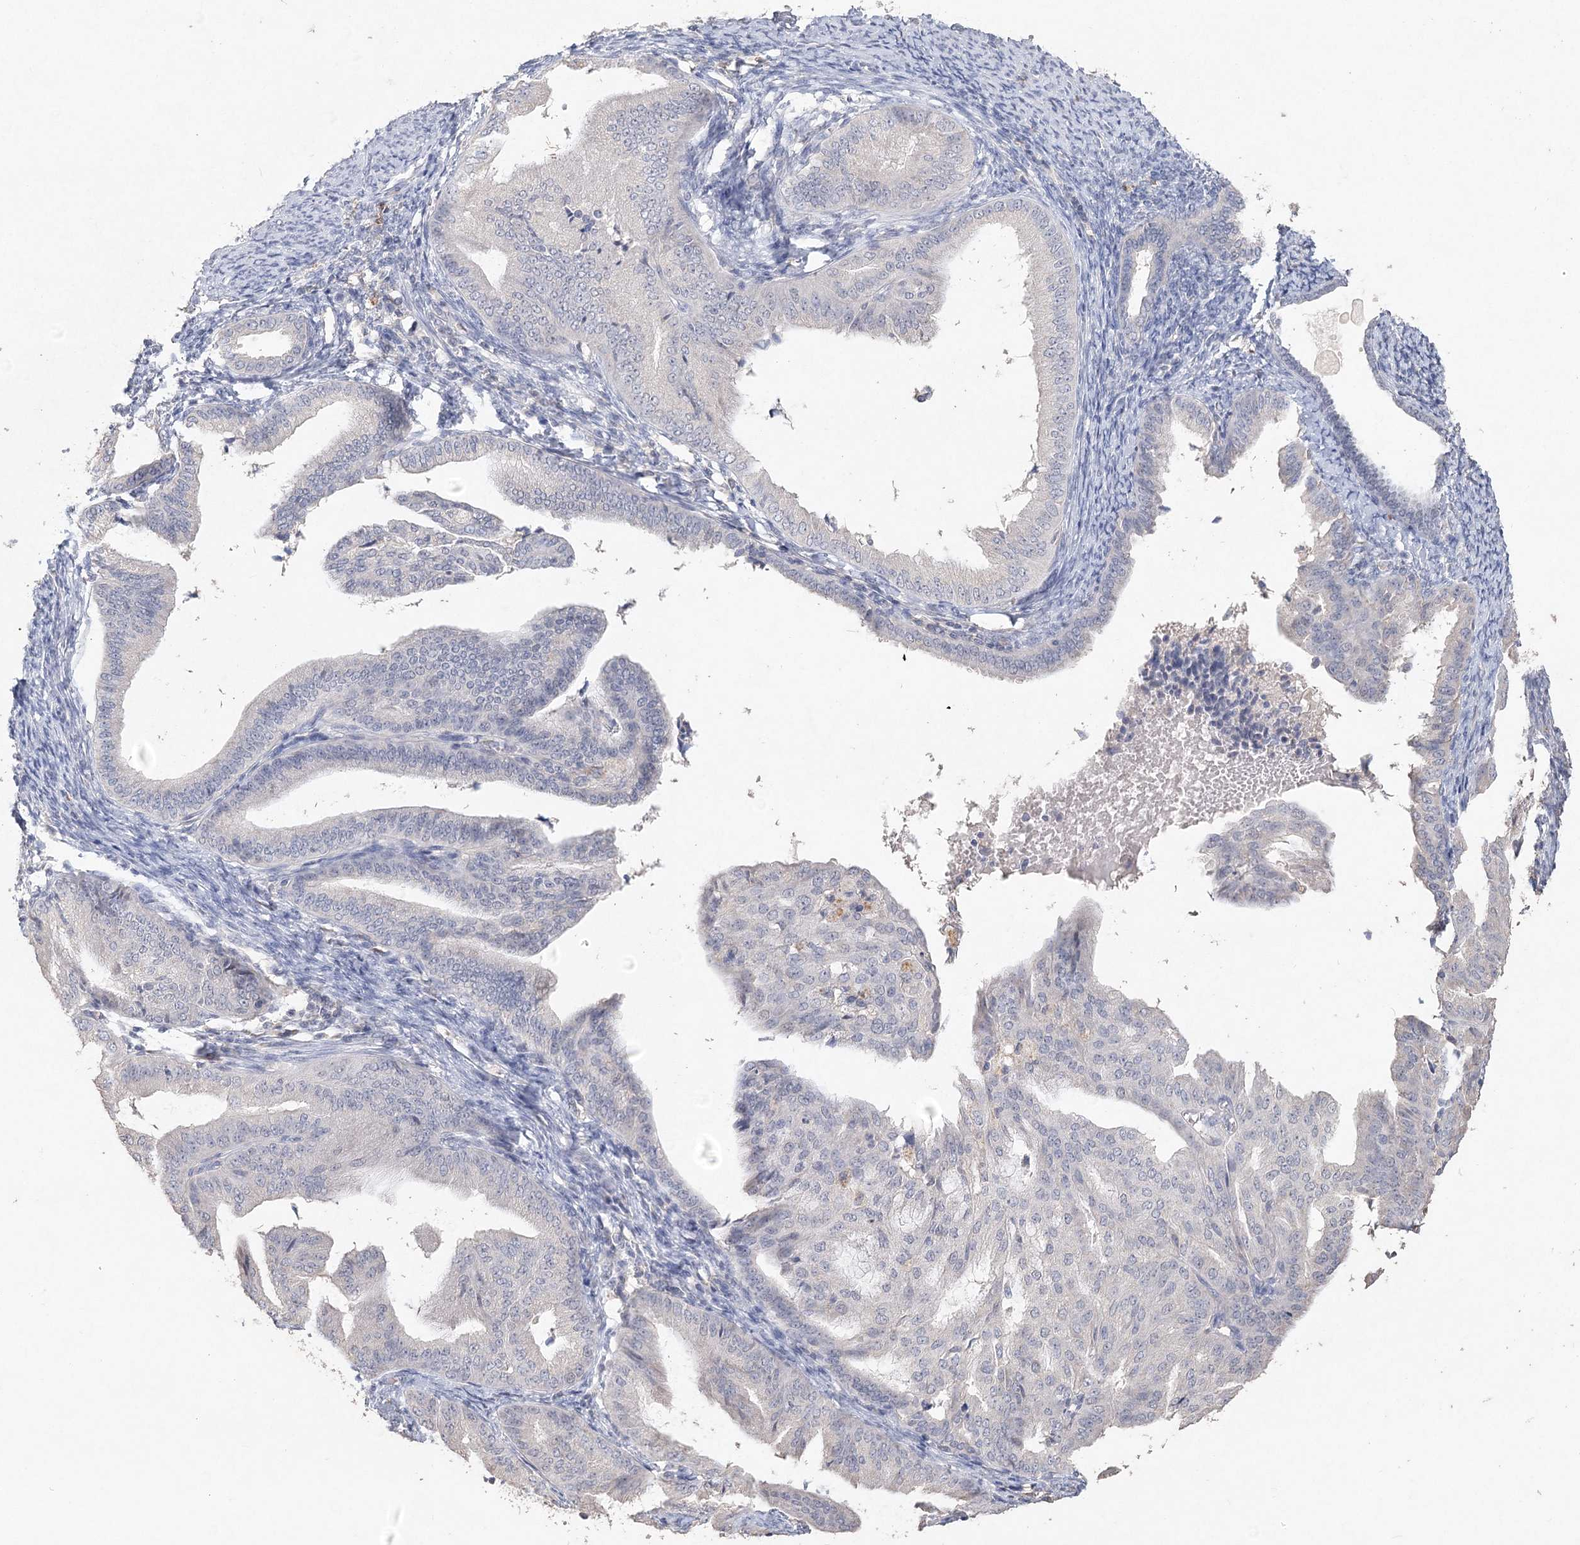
{"staining": {"intensity": "negative", "quantity": "none", "location": "none"}, "tissue": "endometrial cancer", "cell_type": "Tumor cells", "image_type": "cancer", "snomed": [{"axis": "morphology", "description": "Adenocarcinoma, NOS"}, {"axis": "topography", "description": "Endometrium"}], "caption": "Tumor cells are negative for brown protein staining in adenocarcinoma (endometrial).", "gene": "ARSI", "patient": {"sex": "female", "age": 58}}